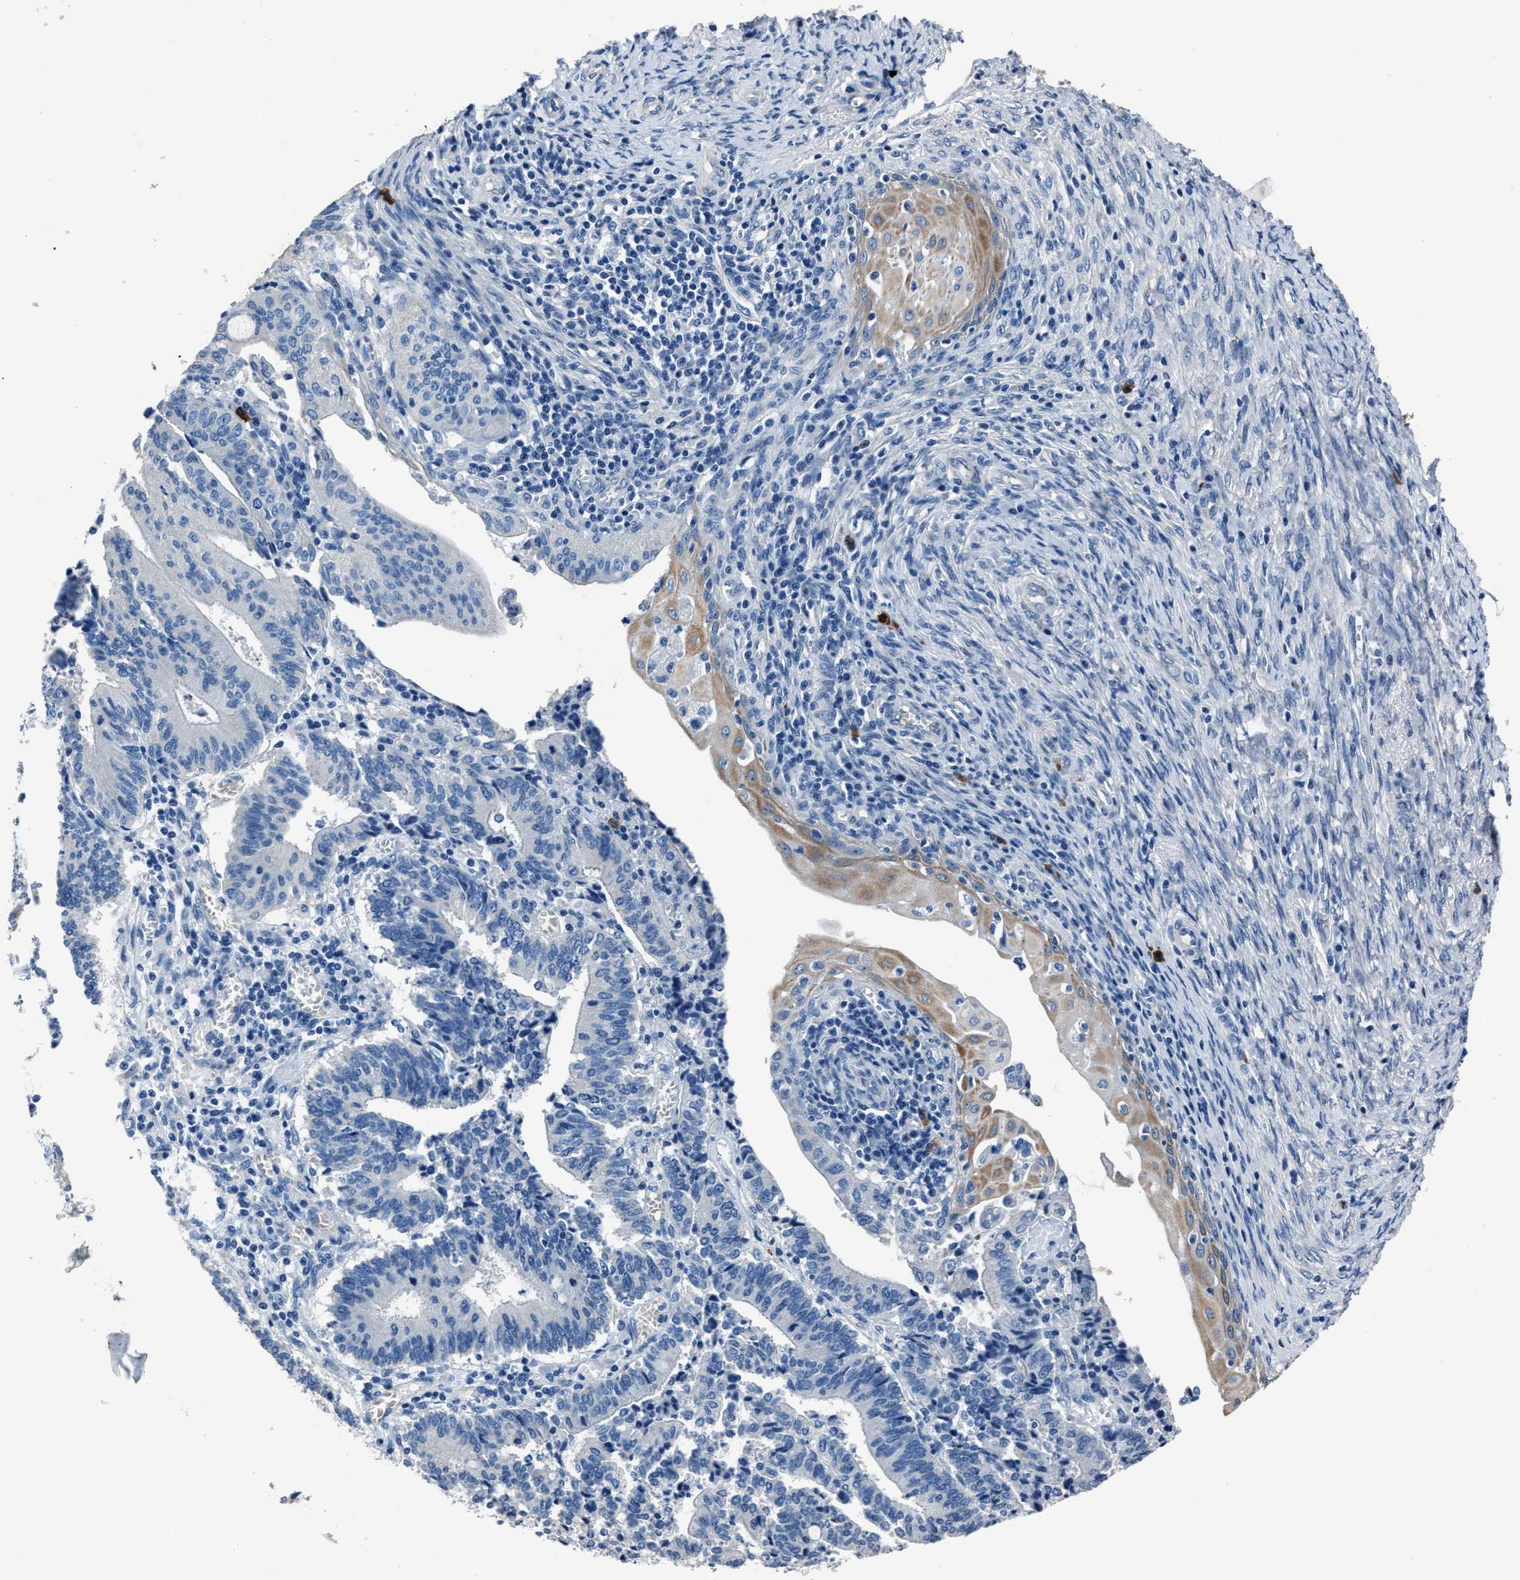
{"staining": {"intensity": "negative", "quantity": "none", "location": "none"}, "tissue": "cervical cancer", "cell_type": "Tumor cells", "image_type": "cancer", "snomed": [{"axis": "morphology", "description": "Adenocarcinoma, NOS"}, {"axis": "topography", "description": "Cervix"}], "caption": "Tumor cells show no significant protein staining in cervical adenocarcinoma.", "gene": "NACAD", "patient": {"sex": "female", "age": 44}}